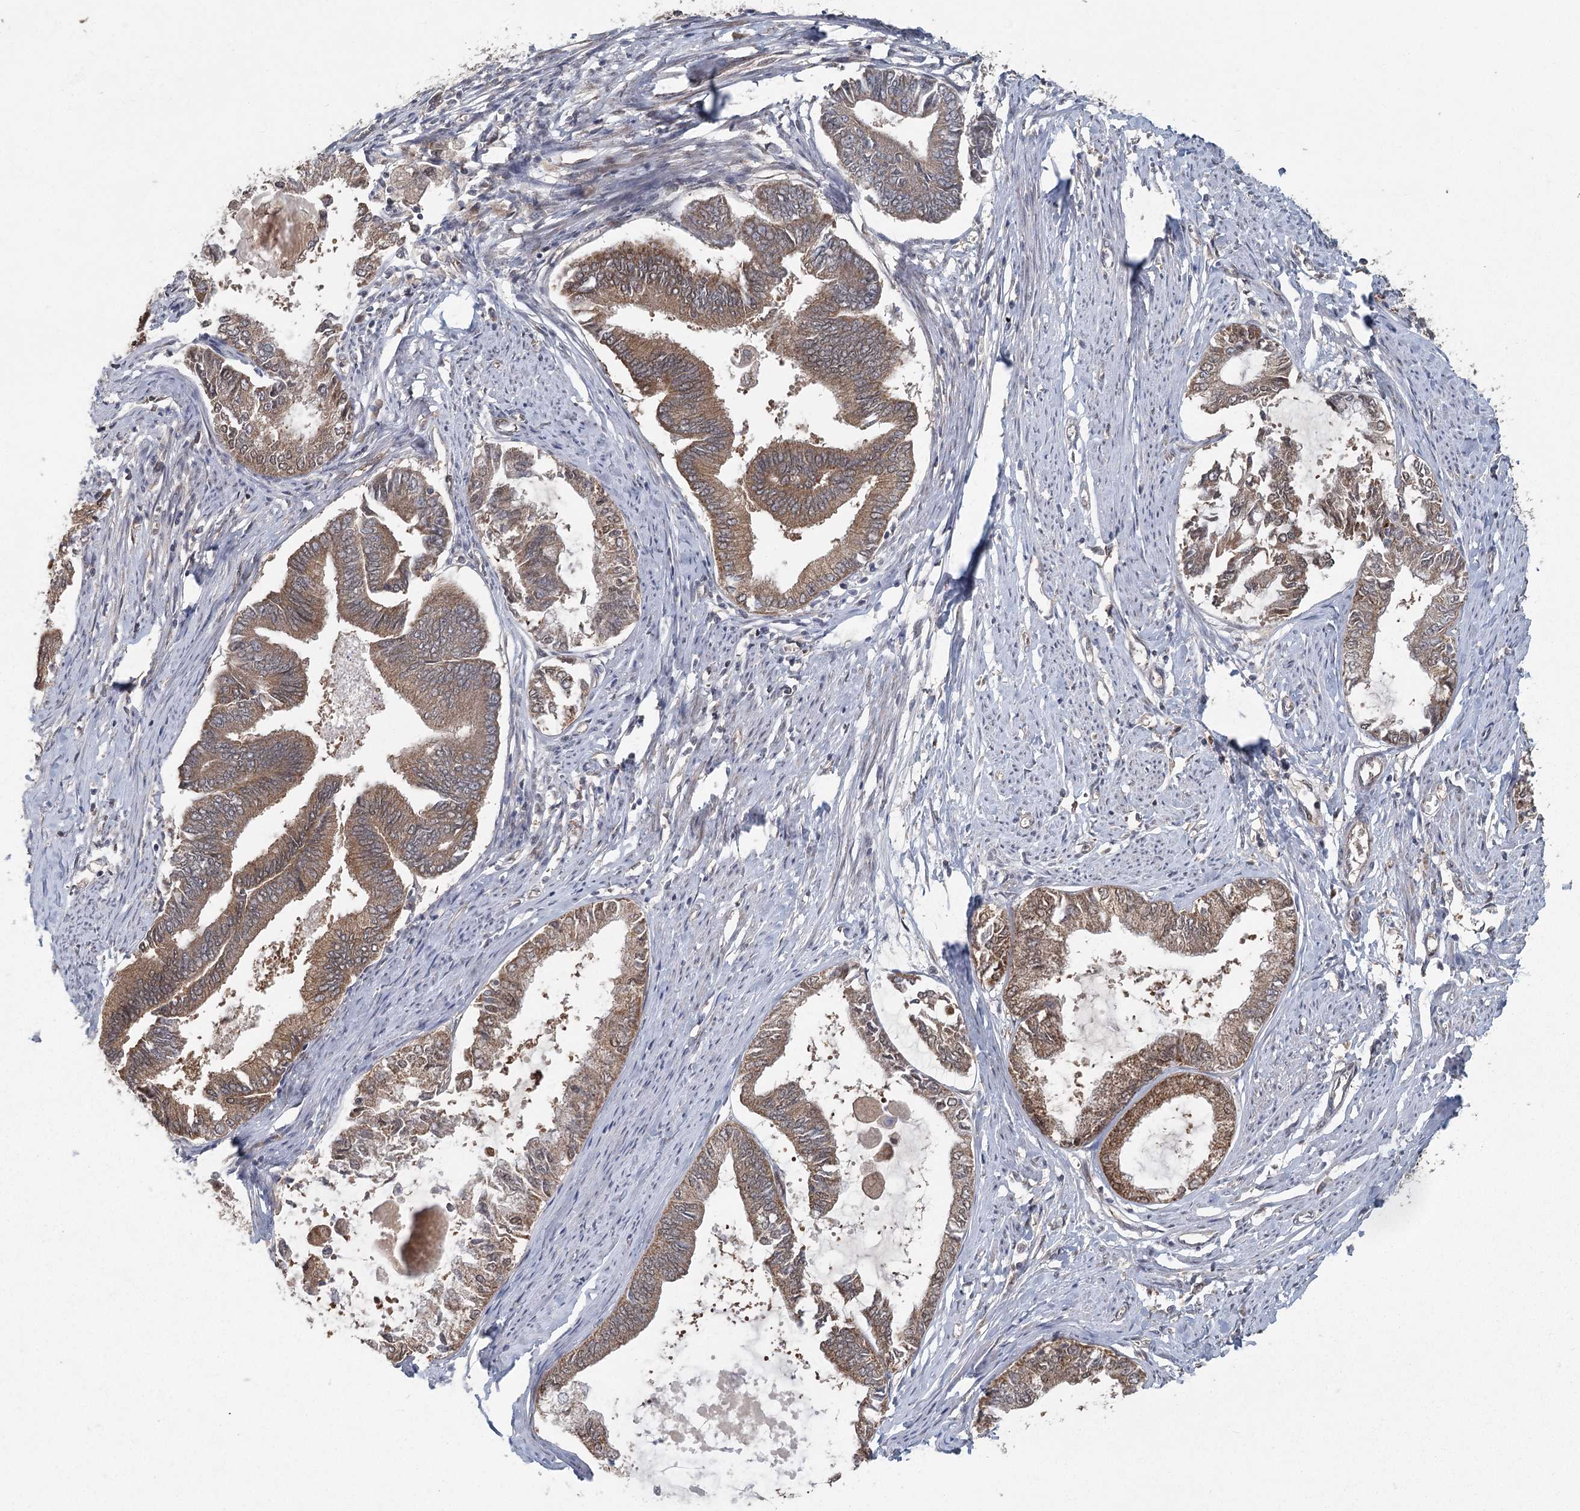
{"staining": {"intensity": "moderate", "quantity": ">75%", "location": "cytoplasmic/membranous"}, "tissue": "endometrial cancer", "cell_type": "Tumor cells", "image_type": "cancer", "snomed": [{"axis": "morphology", "description": "Adenocarcinoma, NOS"}, {"axis": "topography", "description": "Endometrium"}], "caption": "Protein analysis of endometrial adenocarcinoma tissue shows moderate cytoplasmic/membranous staining in approximately >75% of tumor cells. (brown staining indicates protein expression, while blue staining denotes nuclei).", "gene": "LRRC14B", "patient": {"sex": "female", "age": 86}}